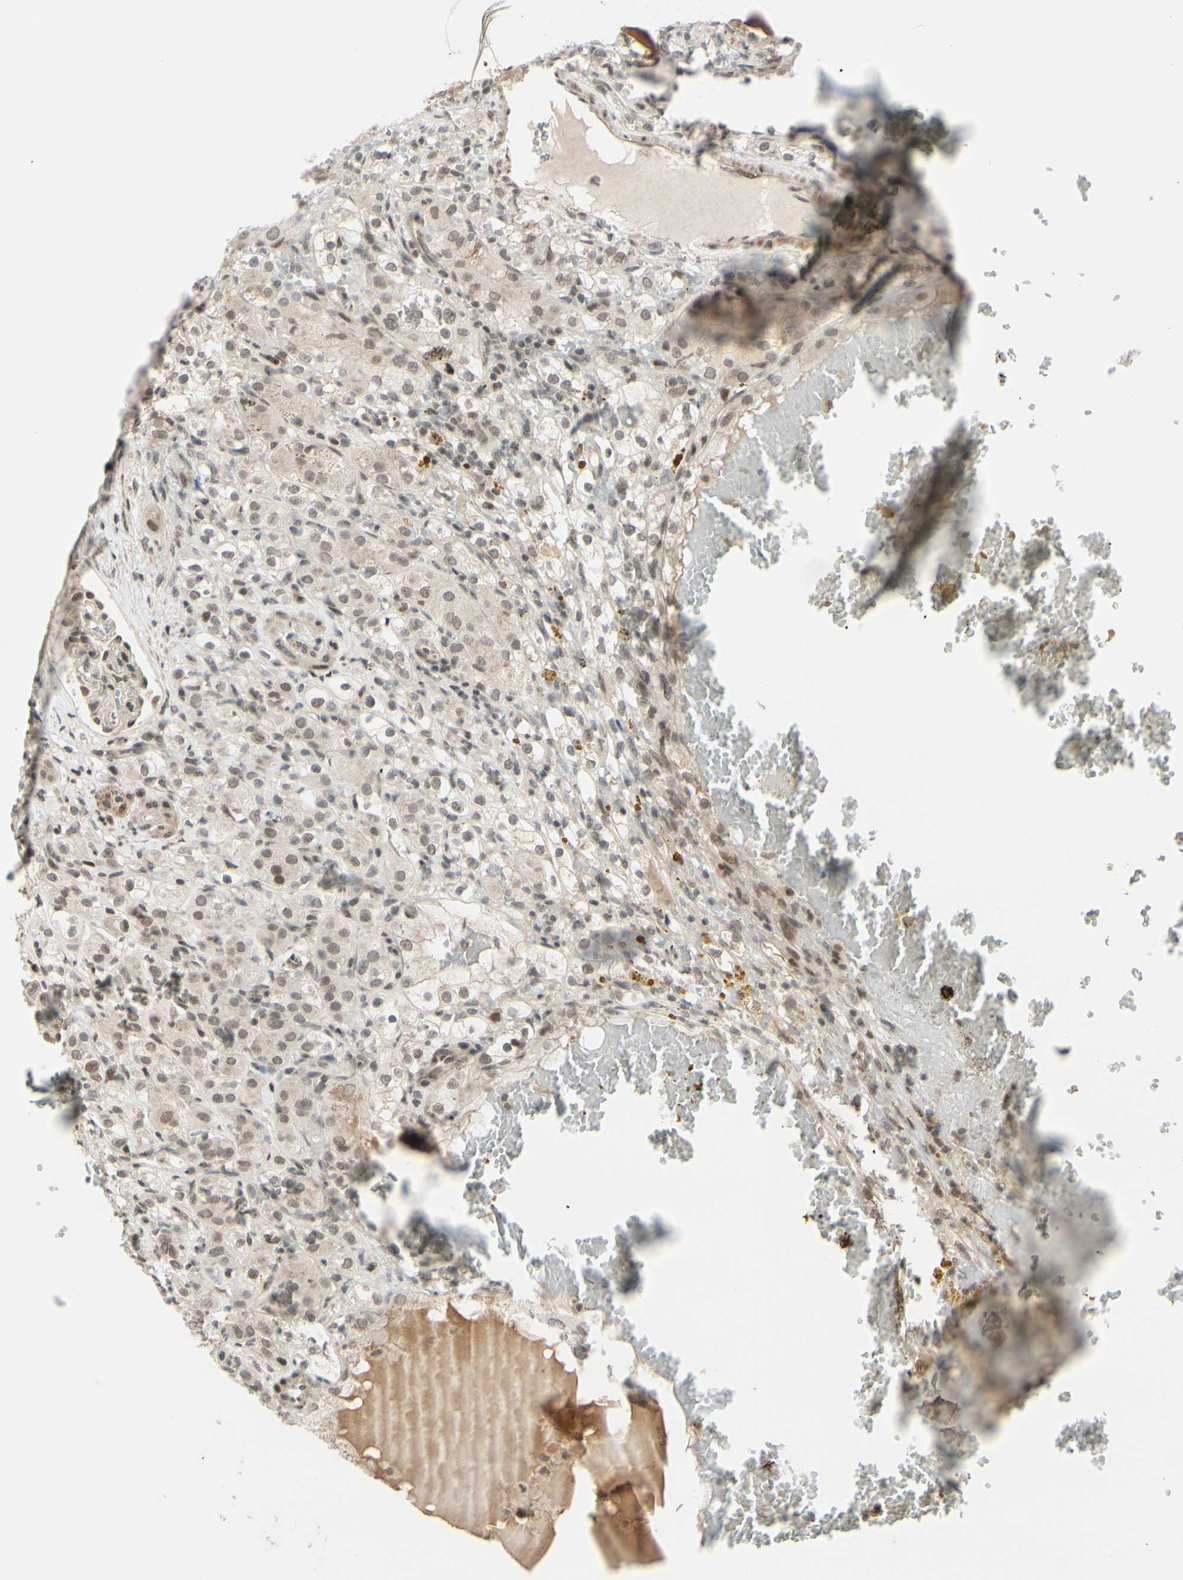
{"staining": {"intensity": "weak", "quantity": ">75%", "location": "cytoplasmic/membranous,nuclear"}, "tissue": "renal cancer", "cell_type": "Tumor cells", "image_type": "cancer", "snomed": [{"axis": "morphology", "description": "Normal tissue, NOS"}, {"axis": "morphology", "description": "Adenocarcinoma, NOS"}, {"axis": "topography", "description": "Kidney"}], "caption": "Weak cytoplasmic/membranous and nuclear staining for a protein is appreciated in about >75% of tumor cells of adenocarcinoma (renal) using IHC.", "gene": "BRMS1", "patient": {"sex": "male", "age": 61}}